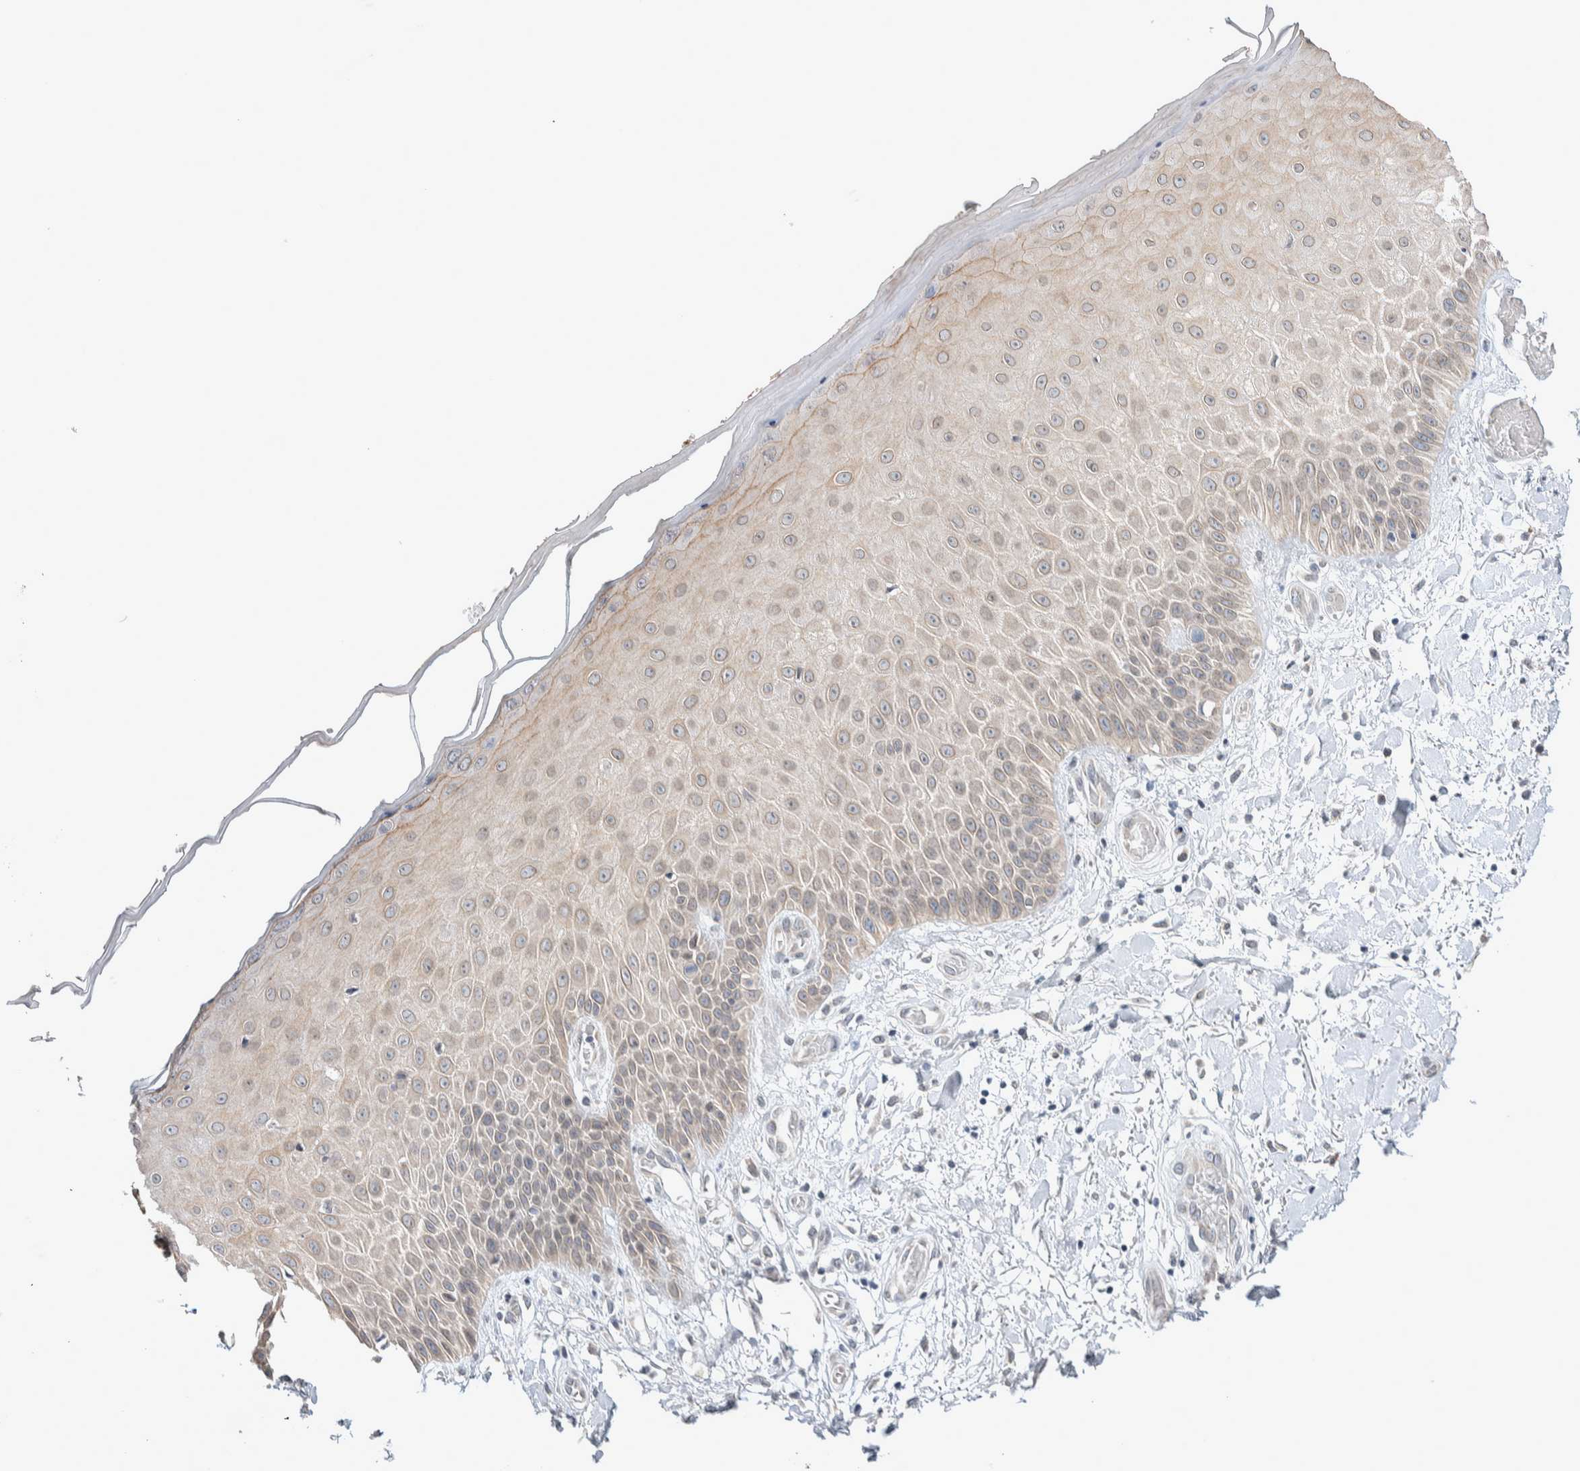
{"staining": {"intensity": "negative", "quantity": "none", "location": "none"}, "tissue": "skin", "cell_type": "Fibroblasts", "image_type": "normal", "snomed": [{"axis": "morphology", "description": "Normal tissue, NOS"}, {"axis": "morphology", "description": "Inflammation, NOS"}, {"axis": "topography", "description": "Skin"}], "caption": "Fibroblasts are negative for brown protein staining in normal skin. The staining was performed using DAB (3,3'-diaminobenzidine) to visualize the protein expression in brown, while the nuclei were stained in blue with hematoxylin (Magnification: 20x).", "gene": "CRAT", "patient": {"sex": "female", "age": 44}}